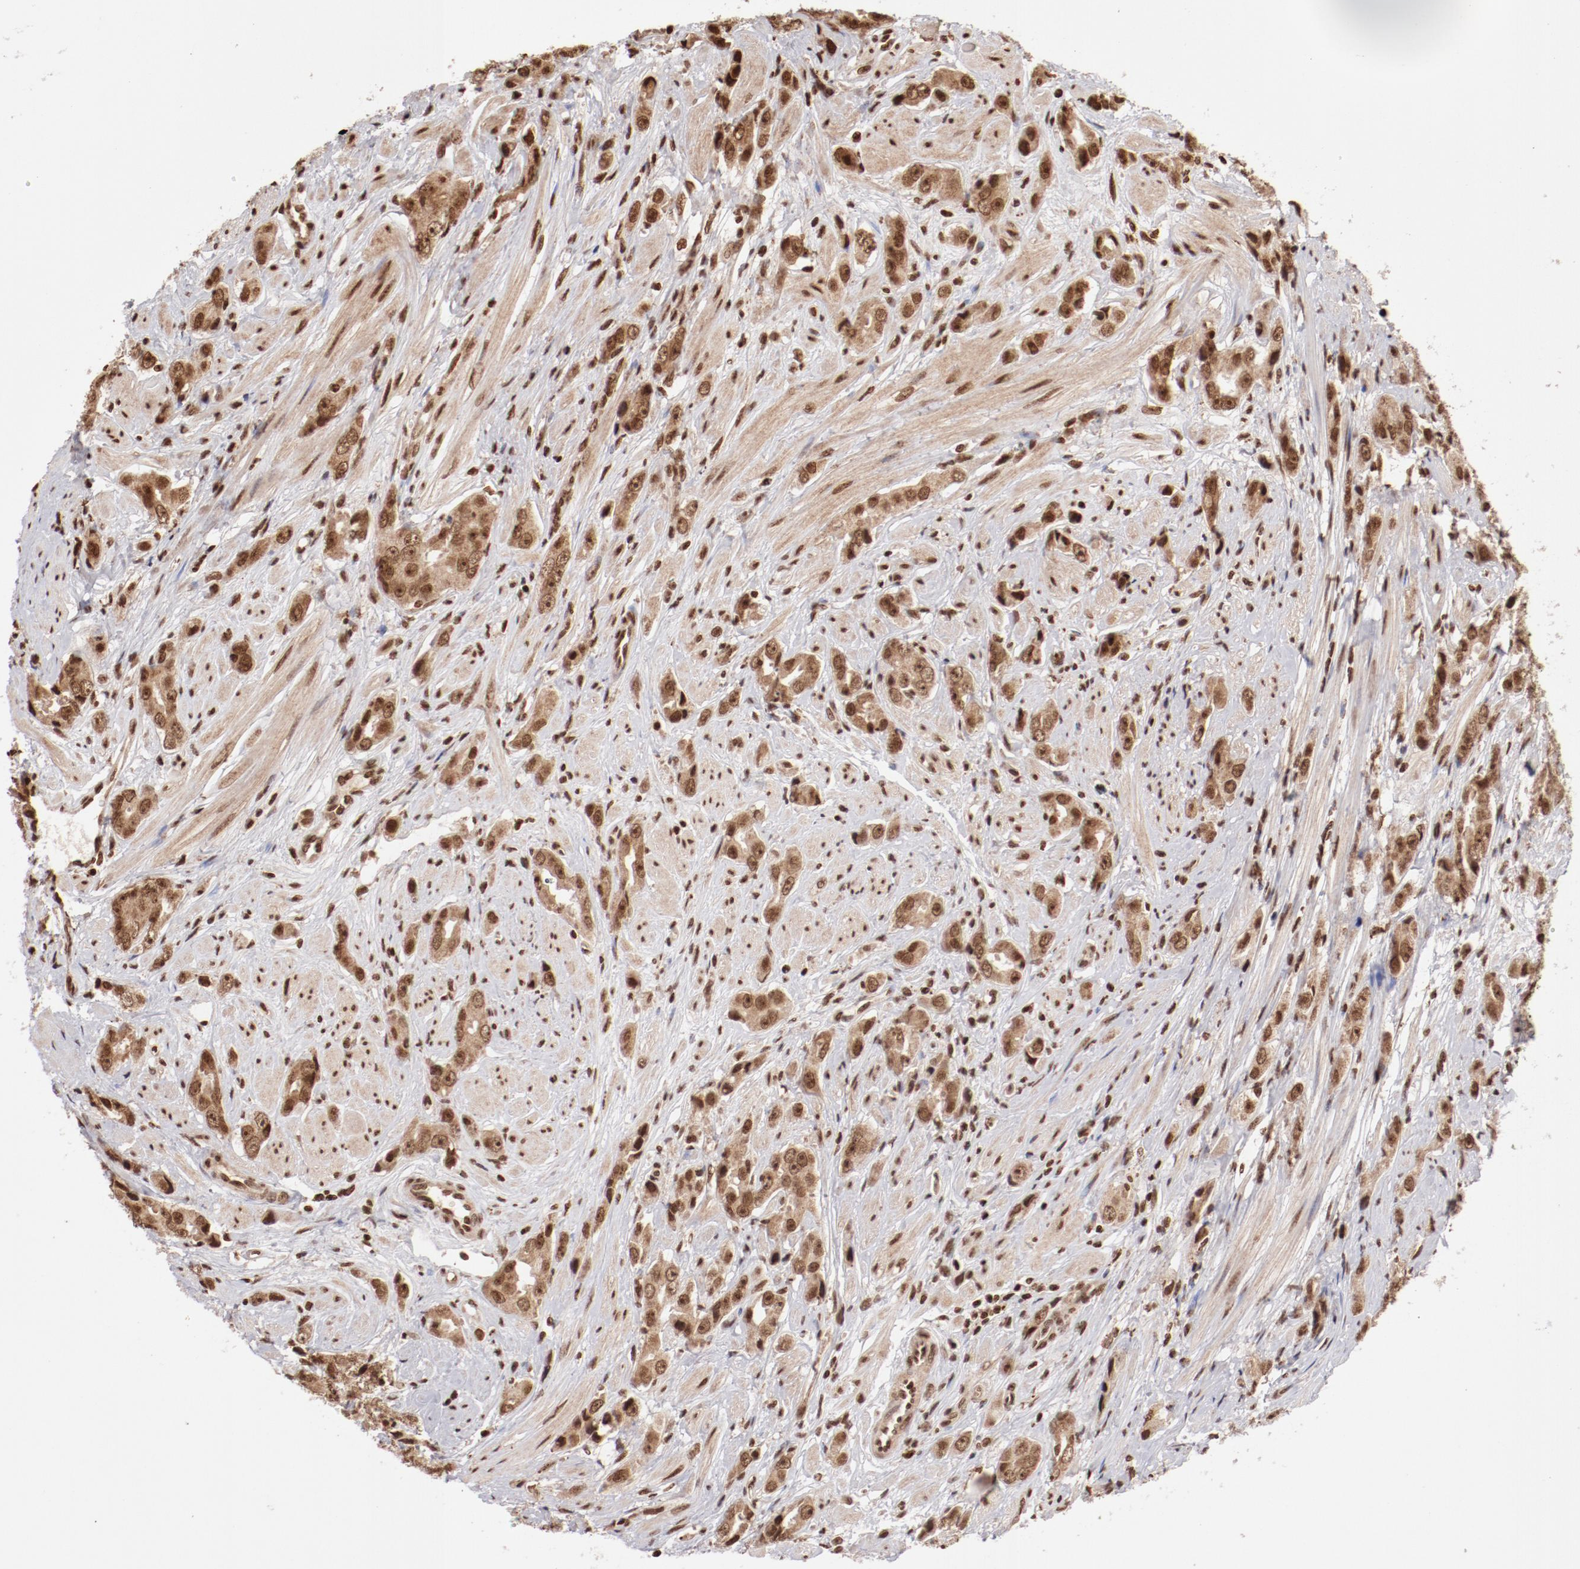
{"staining": {"intensity": "moderate", "quantity": ">75%", "location": "cytoplasmic/membranous,nuclear"}, "tissue": "prostate cancer", "cell_type": "Tumor cells", "image_type": "cancer", "snomed": [{"axis": "morphology", "description": "Adenocarcinoma, Medium grade"}, {"axis": "topography", "description": "Prostate"}], "caption": "Brown immunohistochemical staining in prostate cancer (medium-grade adenocarcinoma) reveals moderate cytoplasmic/membranous and nuclear positivity in about >75% of tumor cells.", "gene": "ABL2", "patient": {"sex": "male", "age": 53}}